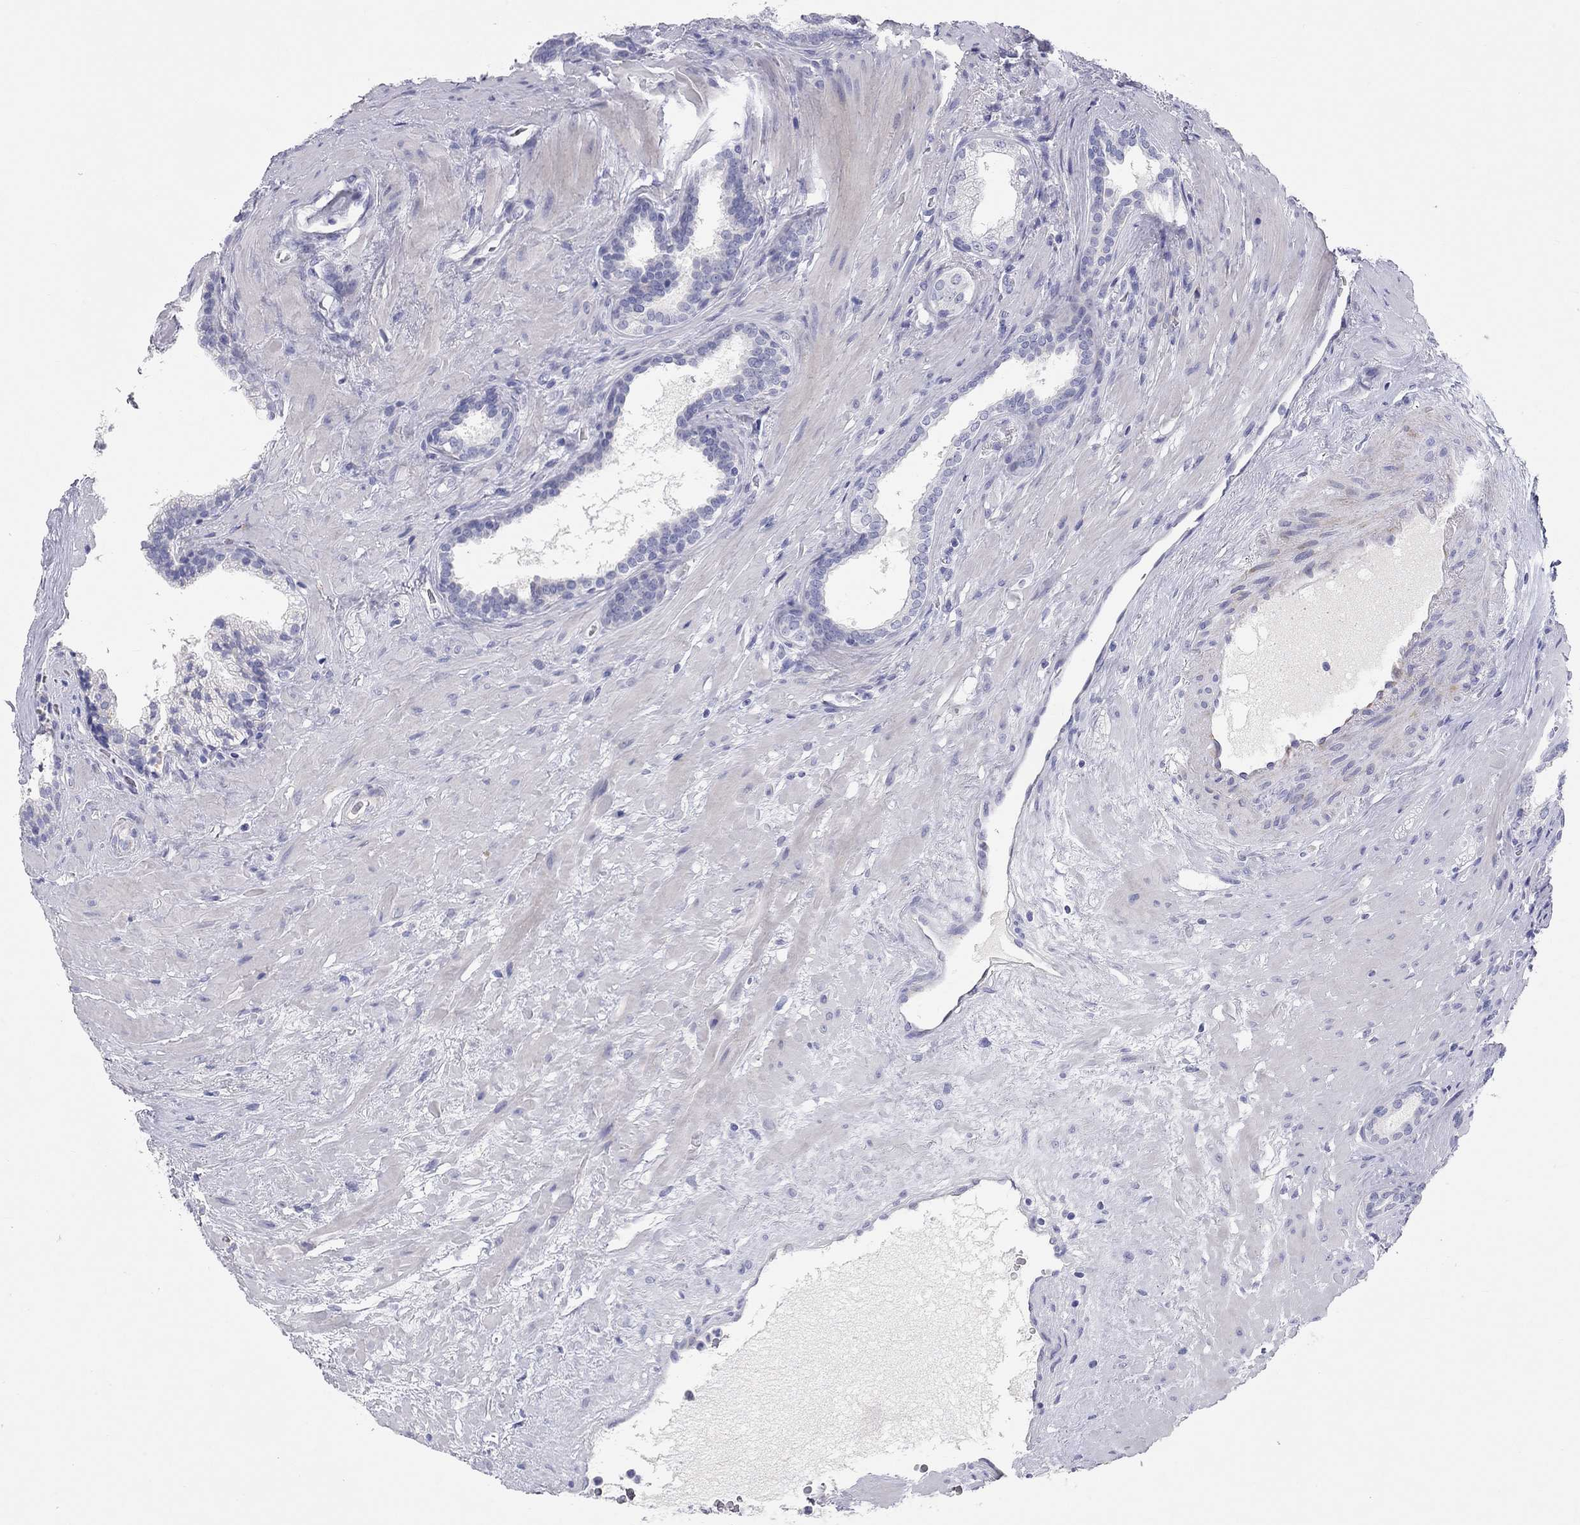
{"staining": {"intensity": "negative", "quantity": "none", "location": "none"}, "tissue": "prostate cancer", "cell_type": "Tumor cells", "image_type": "cancer", "snomed": [{"axis": "morphology", "description": "Adenocarcinoma, NOS"}, {"axis": "topography", "description": "Prostate"}], "caption": "Tumor cells are negative for brown protein staining in prostate adenocarcinoma.", "gene": "PCDHGC5", "patient": {"sex": "male", "age": 66}}